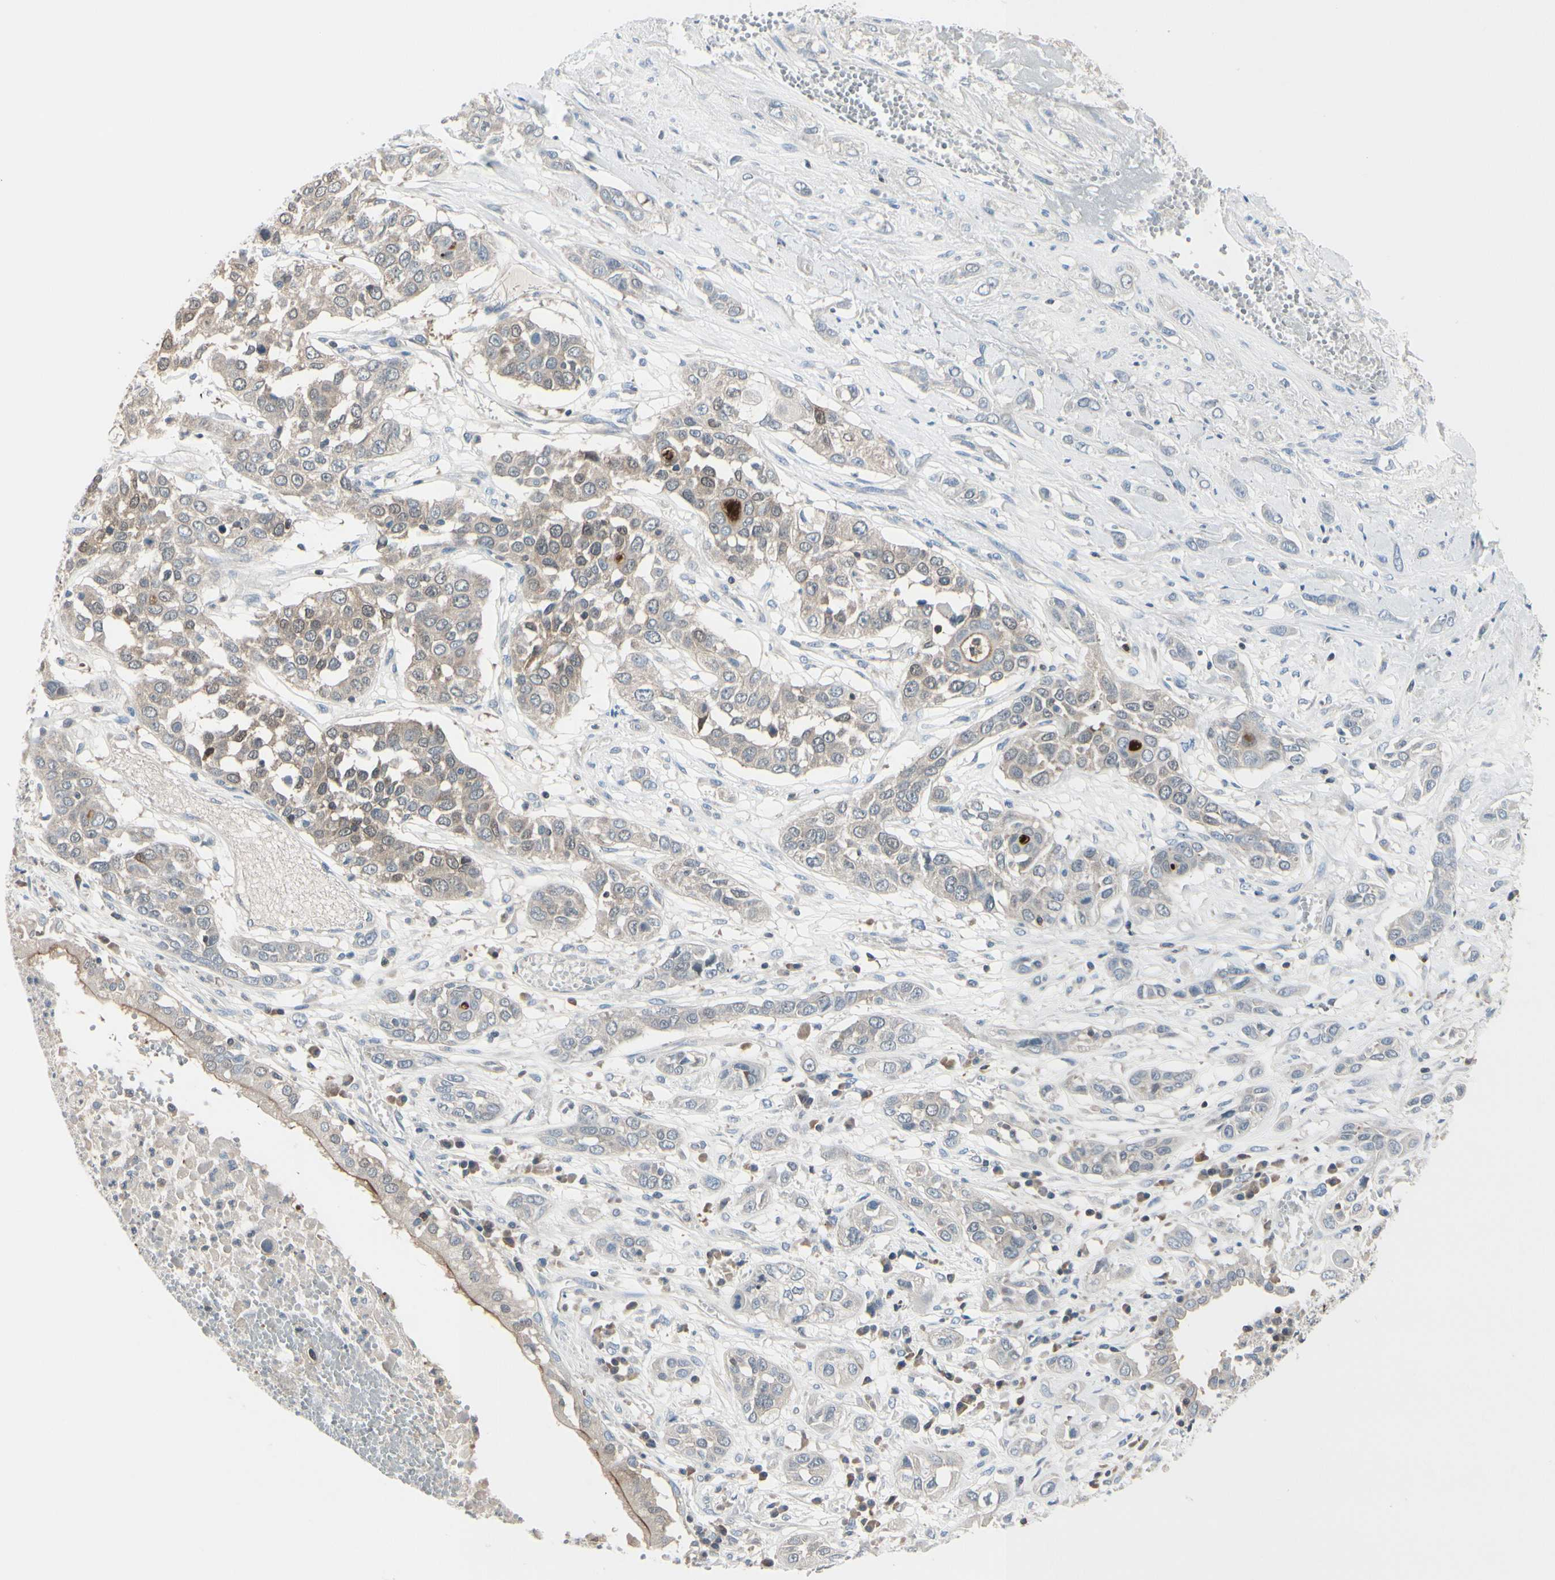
{"staining": {"intensity": "moderate", "quantity": "25%-75%", "location": "cytoplasmic/membranous"}, "tissue": "lung cancer", "cell_type": "Tumor cells", "image_type": "cancer", "snomed": [{"axis": "morphology", "description": "Squamous cell carcinoma, NOS"}, {"axis": "topography", "description": "Lung"}], "caption": "This image demonstrates immunohistochemistry (IHC) staining of human squamous cell carcinoma (lung), with medium moderate cytoplasmic/membranous expression in approximately 25%-75% of tumor cells.", "gene": "SLC9A3R1", "patient": {"sex": "male", "age": 71}}